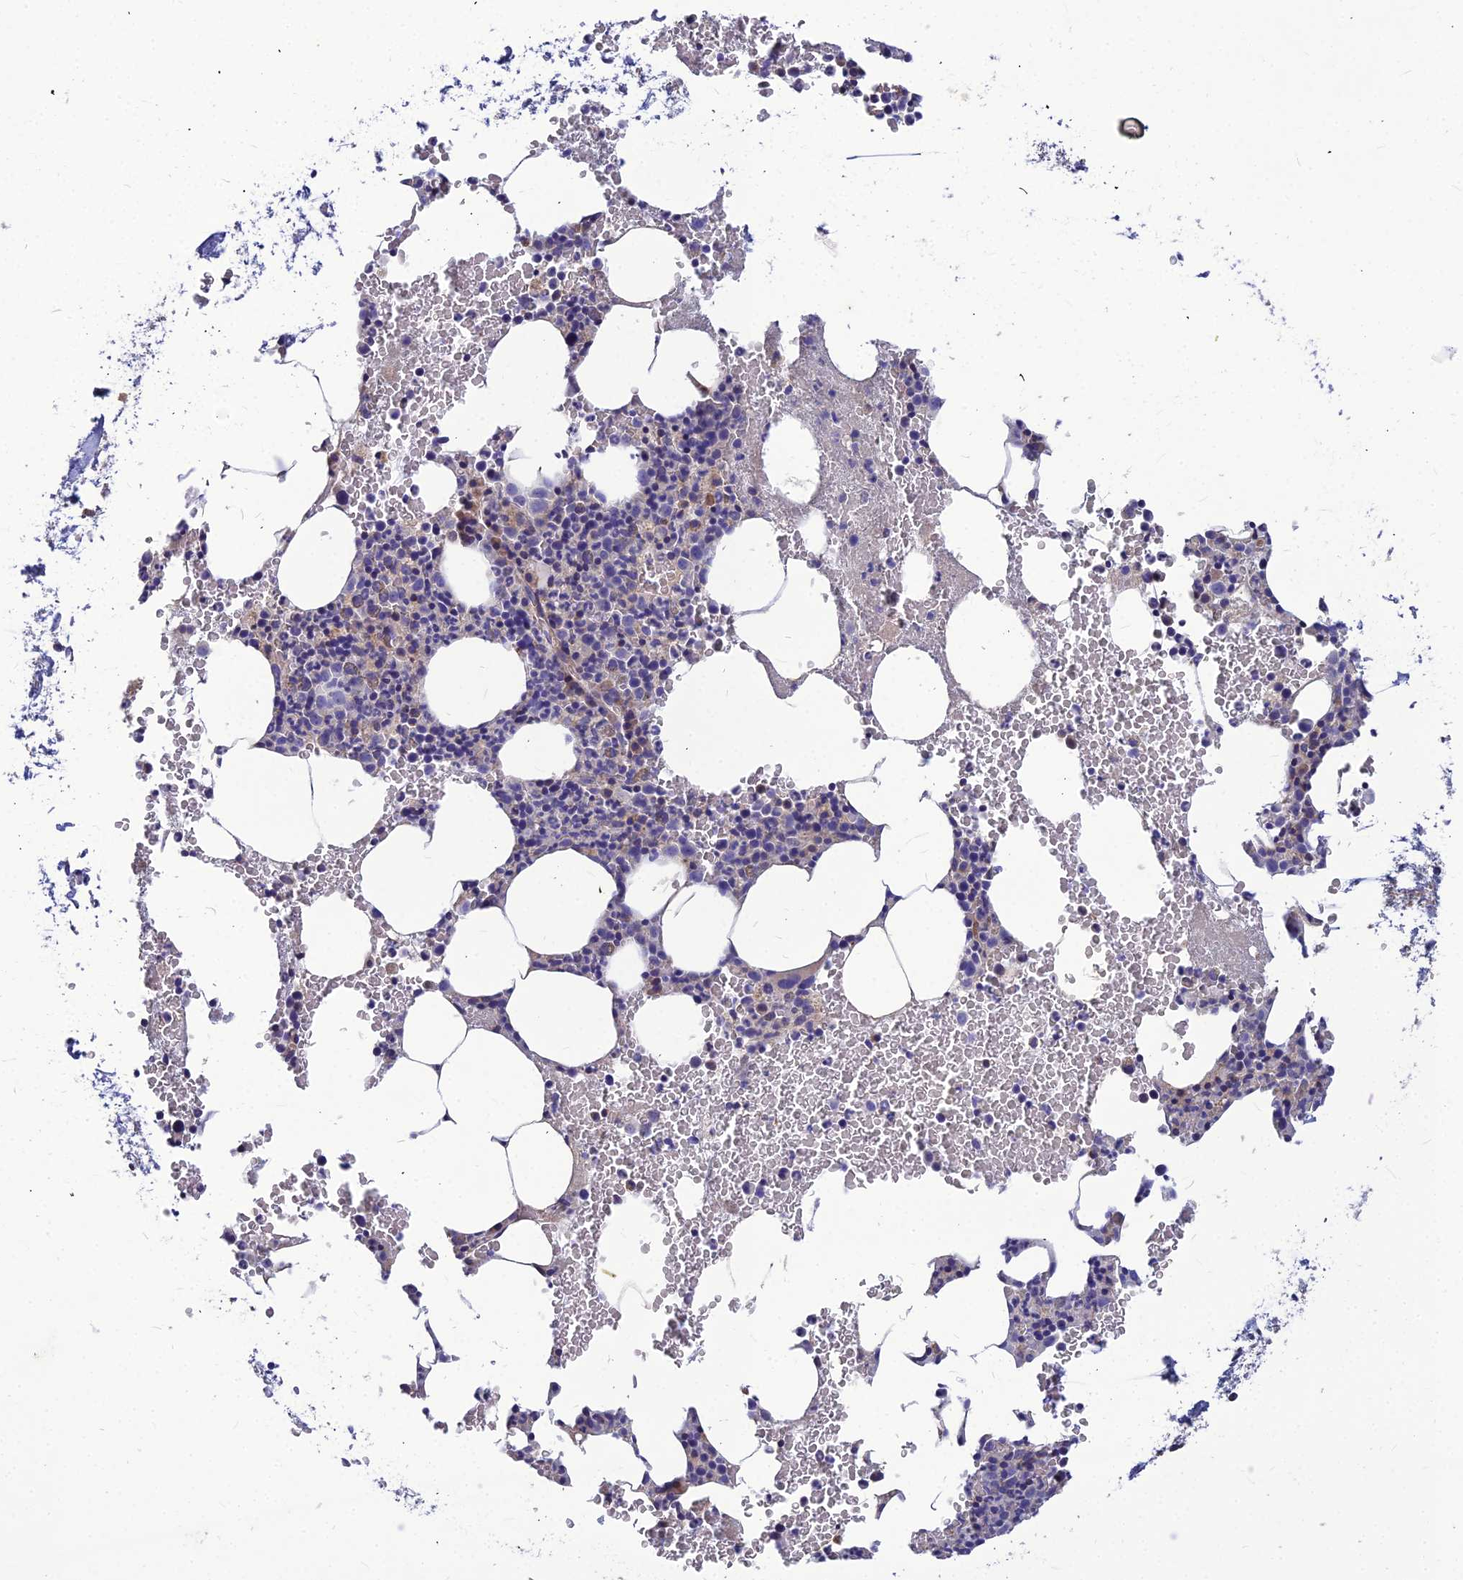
{"staining": {"intensity": "negative", "quantity": "none", "location": "none"}, "tissue": "bone marrow", "cell_type": "Hematopoietic cells", "image_type": "normal", "snomed": [{"axis": "morphology", "description": "Normal tissue, NOS"}, {"axis": "morphology", "description": "Inflammation, NOS"}, {"axis": "topography", "description": "Bone marrow"}], "caption": "This histopathology image is of unremarkable bone marrow stained with immunohistochemistry (IHC) to label a protein in brown with the nuclei are counter-stained blue. There is no expression in hematopoietic cells.", "gene": "ASPHD1", "patient": {"sex": "female", "age": 78}}